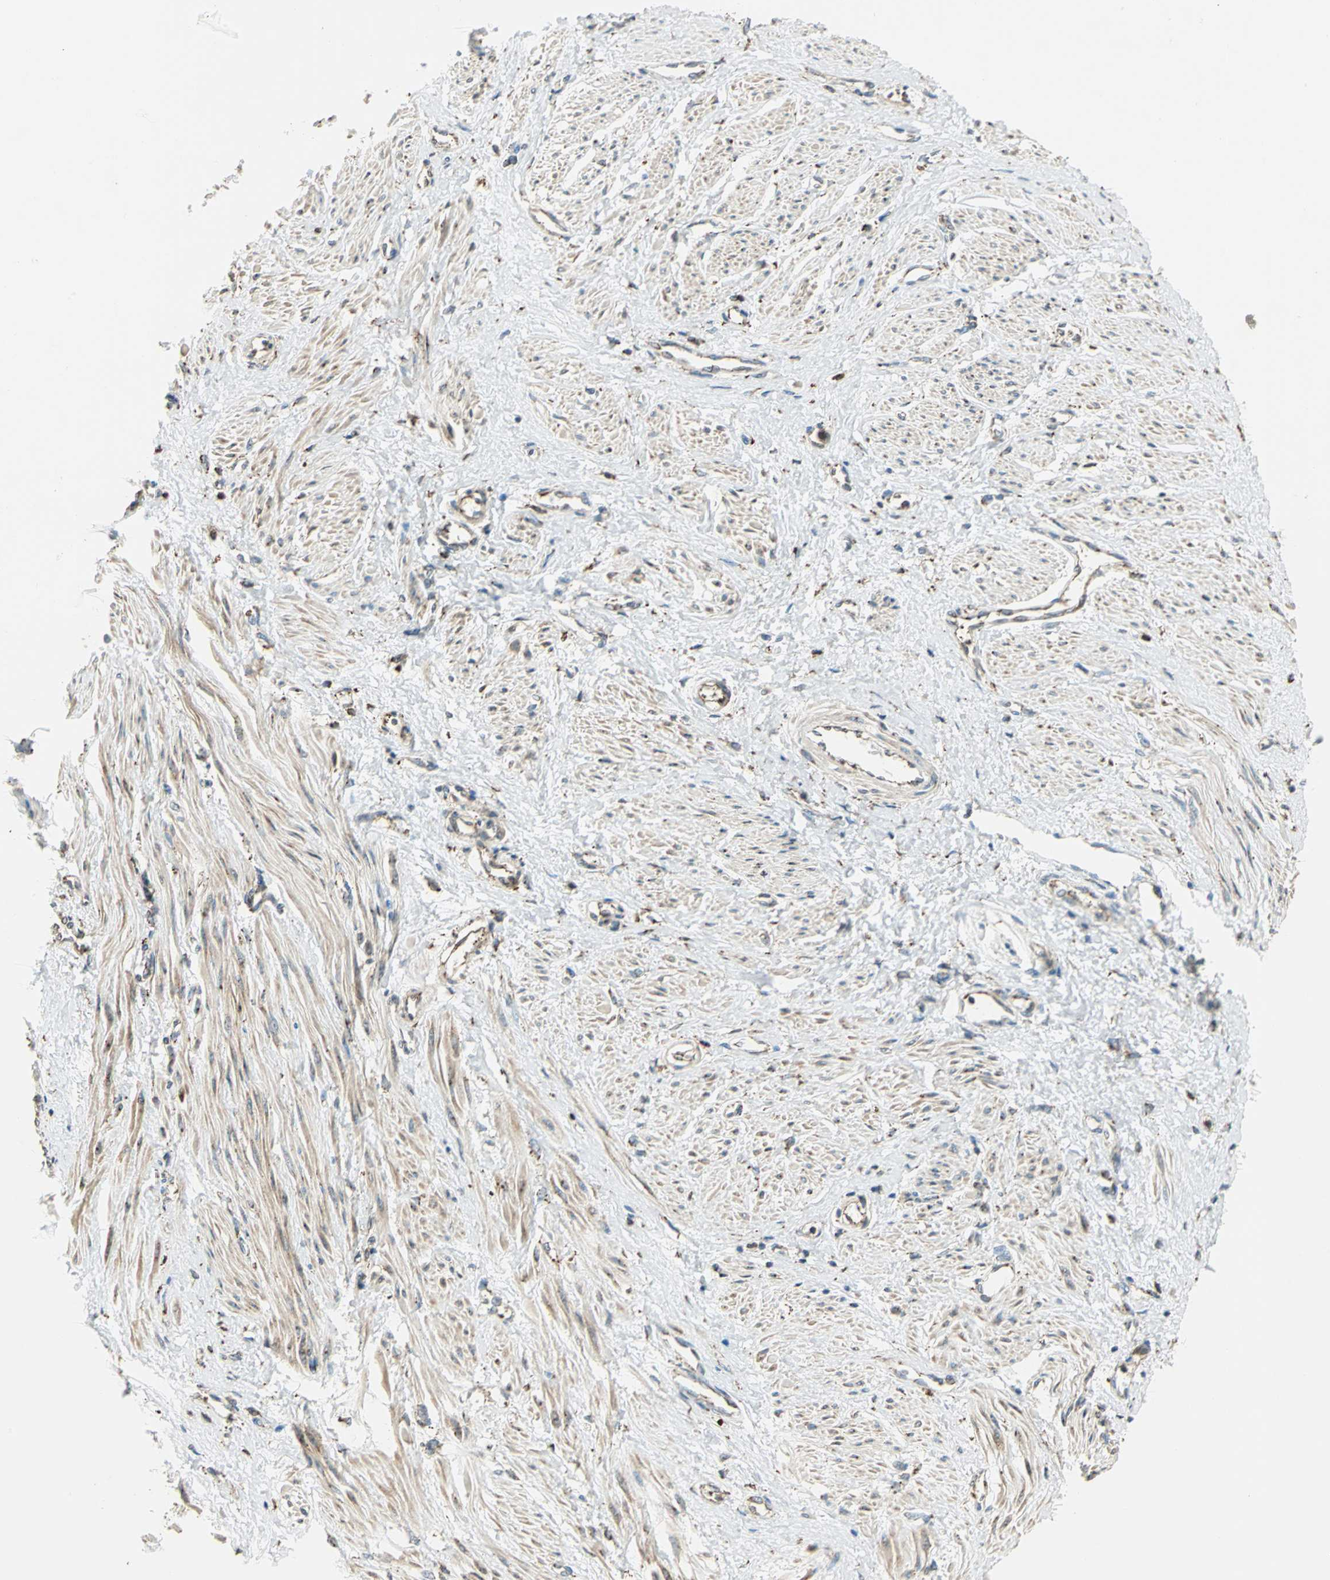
{"staining": {"intensity": "weak", "quantity": ">75%", "location": "cytoplasmic/membranous"}, "tissue": "smooth muscle", "cell_type": "Smooth muscle cells", "image_type": "normal", "snomed": [{"axis": "morphology", "description": "Normal tissue, NOS"}, {"axis": "topography", "description": "Smooth muscle"}, {"axis": "topography", "description": "Uterus"}], "caption": "Immunohistochemical staining of unremarkable human smooth muscle reveals weak cytoplasmic/membranous protein positivity in about >75% of smooth muscle cells. Nuclei are stained in blue.", "gene": "PDIA4", "patient": {"sex": "female", "age": 39}}